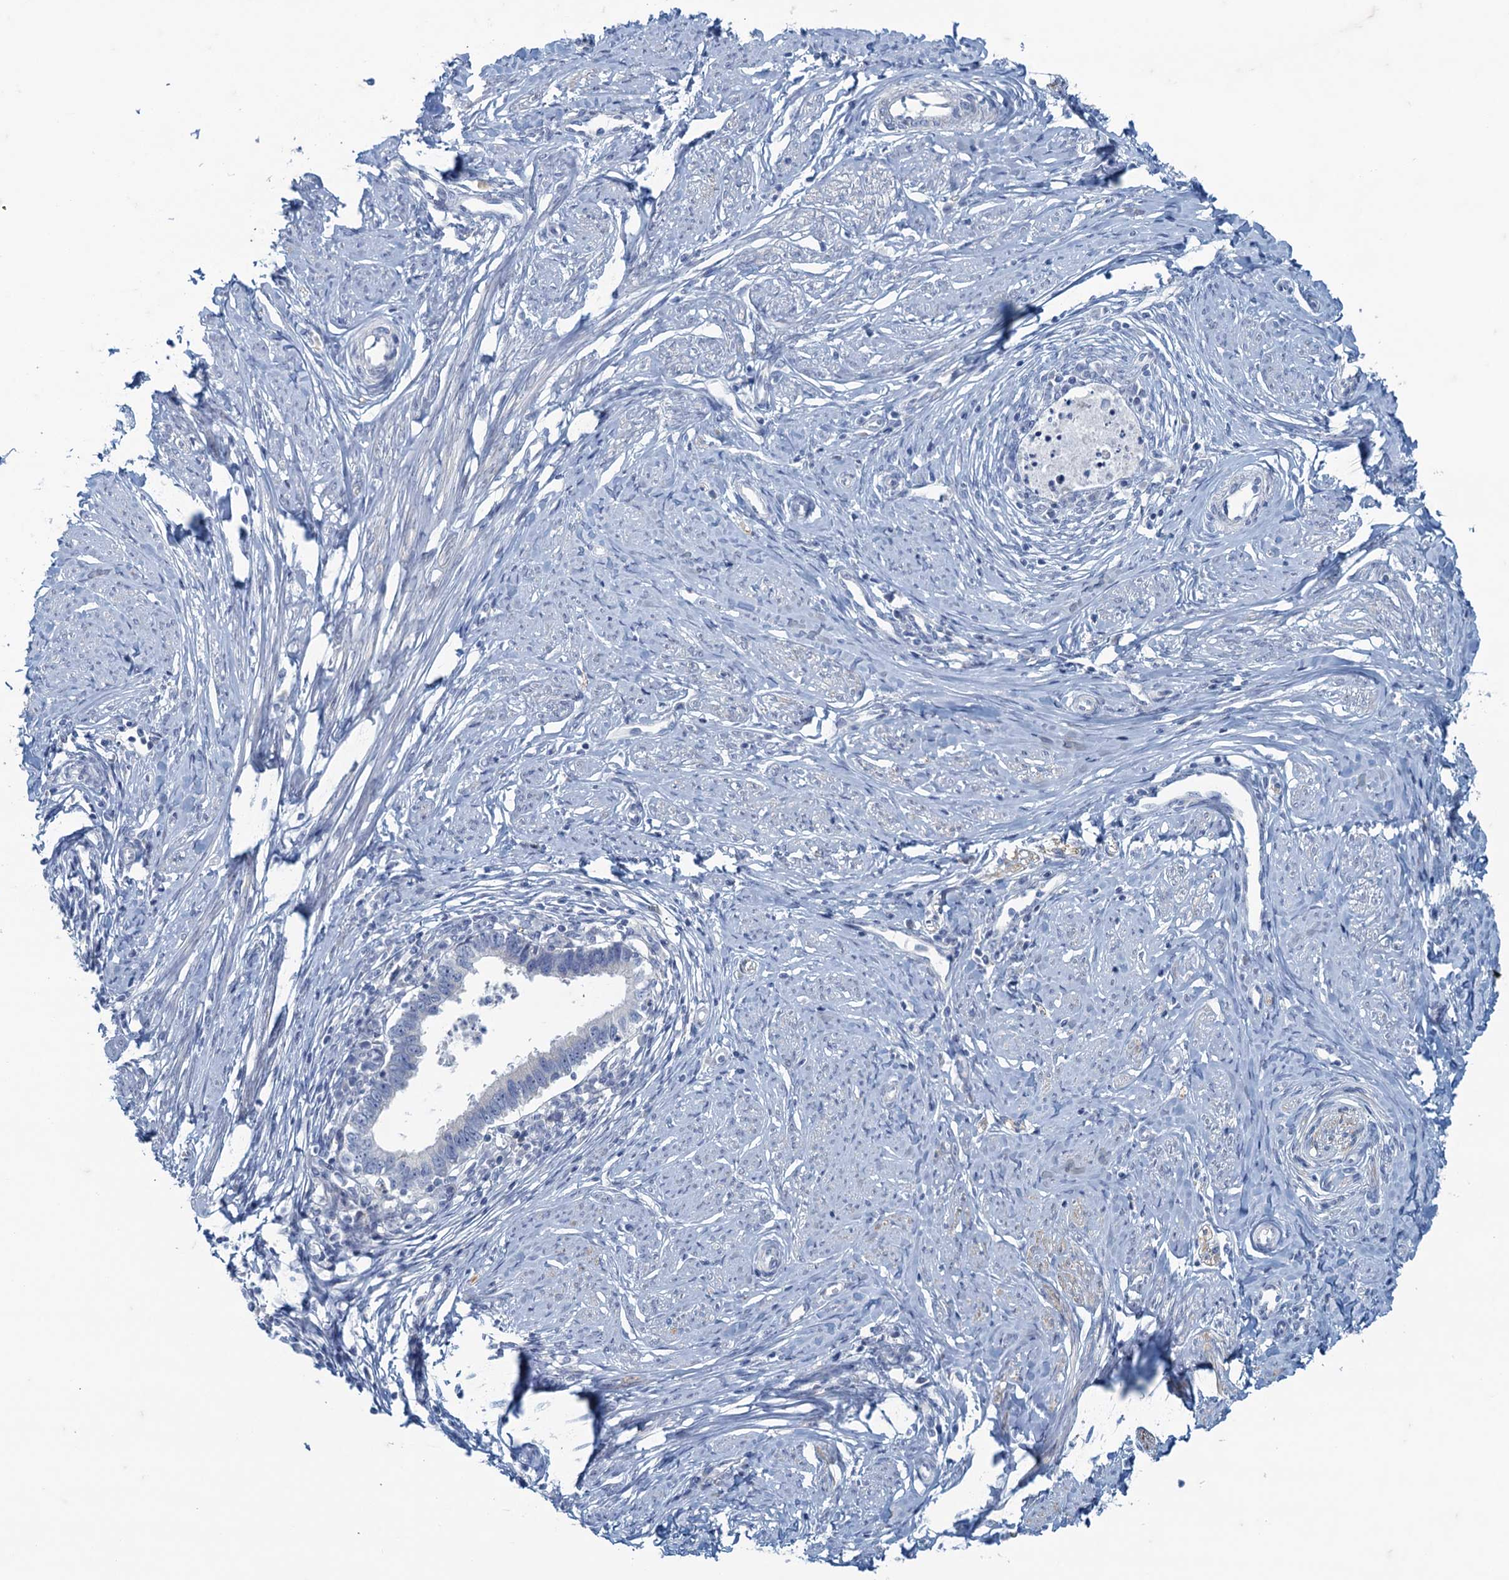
{"staining": {"intensity": "negative", "quantity": "none", "location": "none"}, "tissue": "cervical cancer", "cell_type": "Tumor cells", "image_type": "cancer", "snomed": [{"axis": "morphology", "description": "Adenocarcinoma, NOS"}, {"axis": "topography", "description": "Cervix"}], "caption": "Immunohistochemistry micrograph of human cervical cancer (adenocarcinoma) stained for a protein (brown), which reveals no expression in tumor cells.", "gene": "MAP1LC3A", "patient": {"sex": "female", "age": 36}}